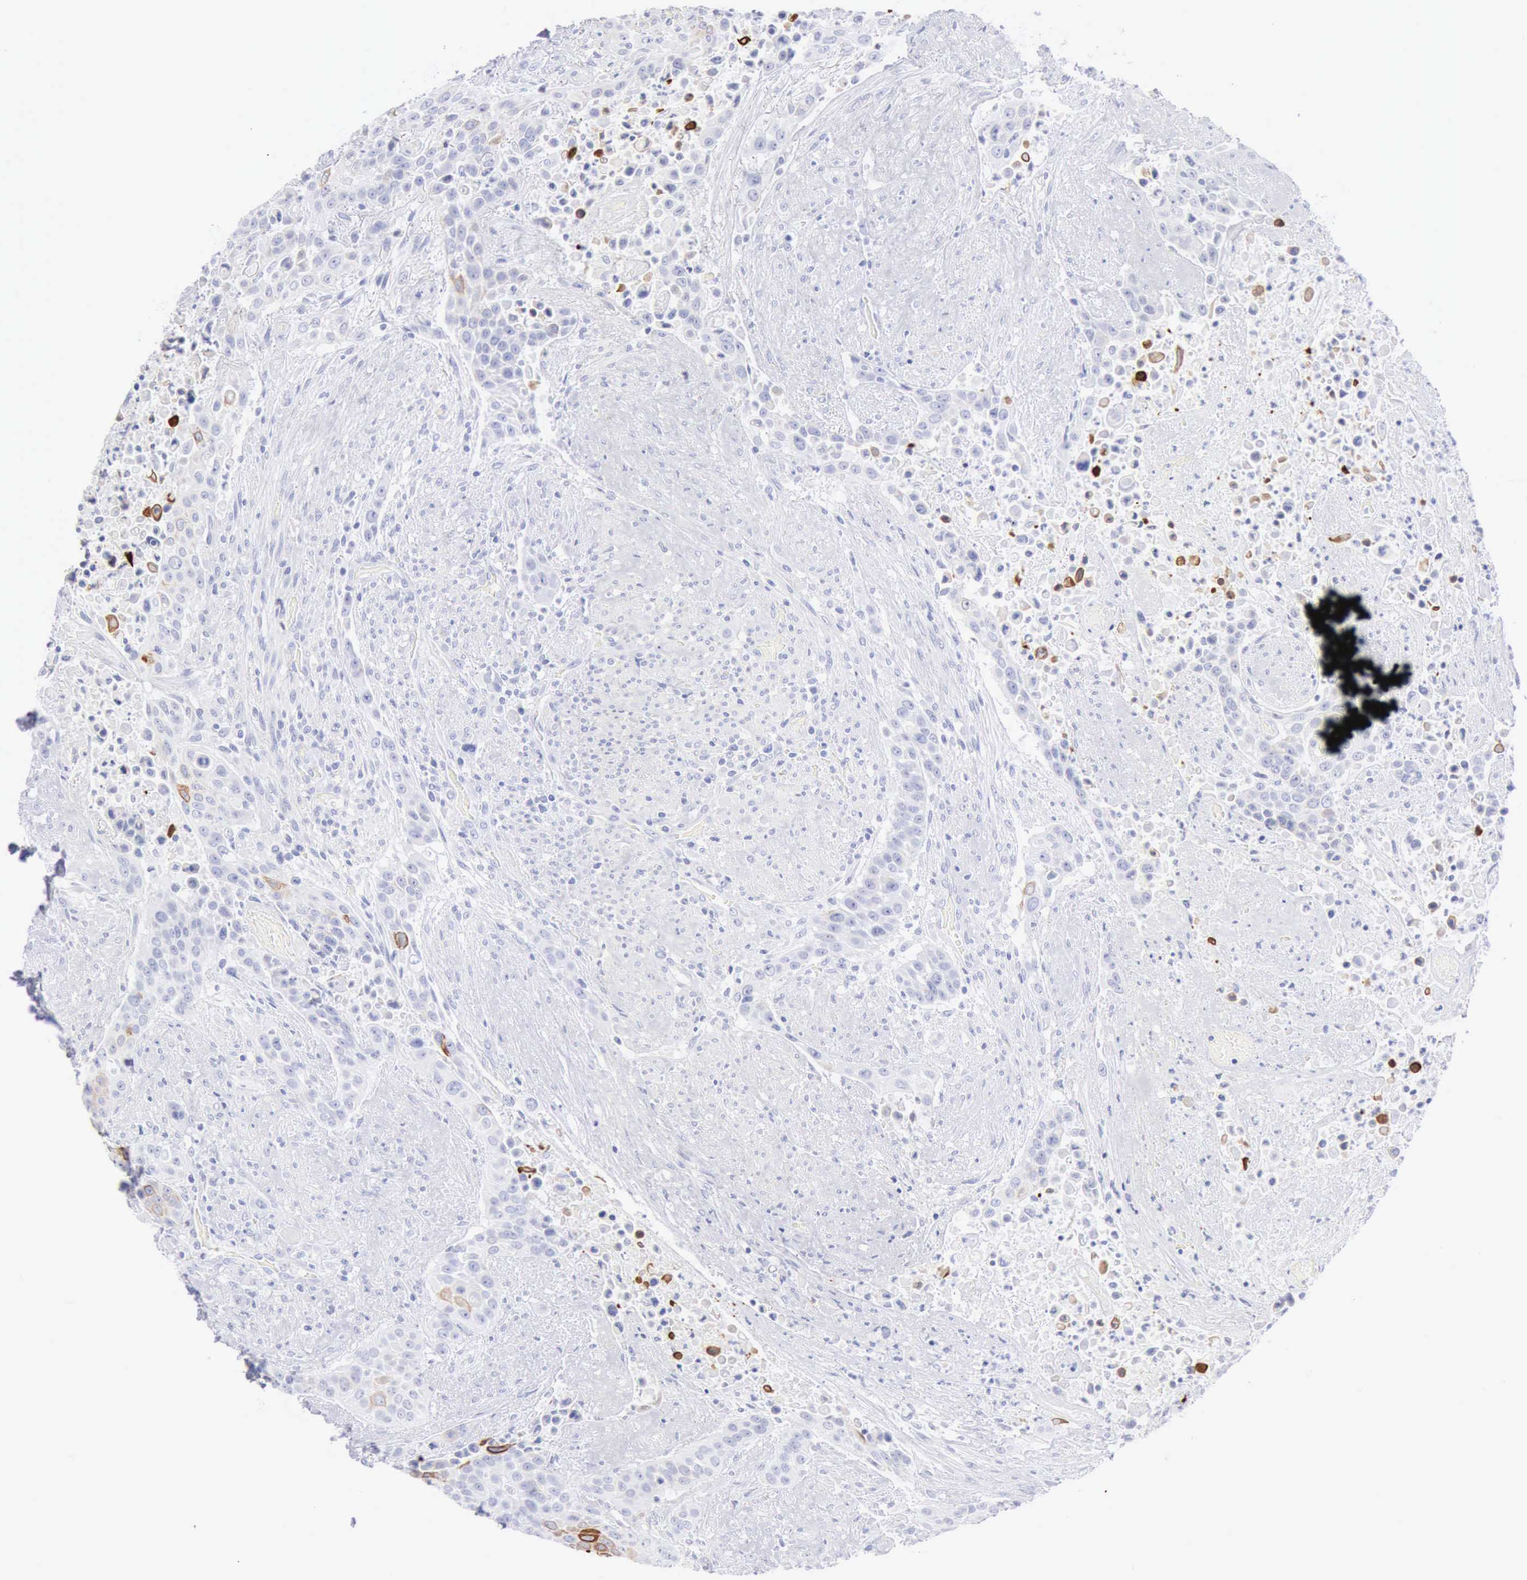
{"staining": {"intensity": "strong", "quantity": "<25%", "location": "cytoplasmic/membranous"}, "tissue": "urothelial cancer", "cell_type": "Tumor cells", "image_type": "cancer", "snomed": [{"axis": "morphology", "description": "Urothelial carcinoma, High grade"}, {"axis": "topography", "description": "Urinary bladder"}], "caption": "Immunohistochemistry (DAB) staining of human urothelial cancer shows strong cytoplasmic/membranous protein staining in approximately <25% of tumor cells. (IHC, brightfield microscopy, high magnification).", "gene": "KRT10", "patient": {"sex": "male", "age": 74}}